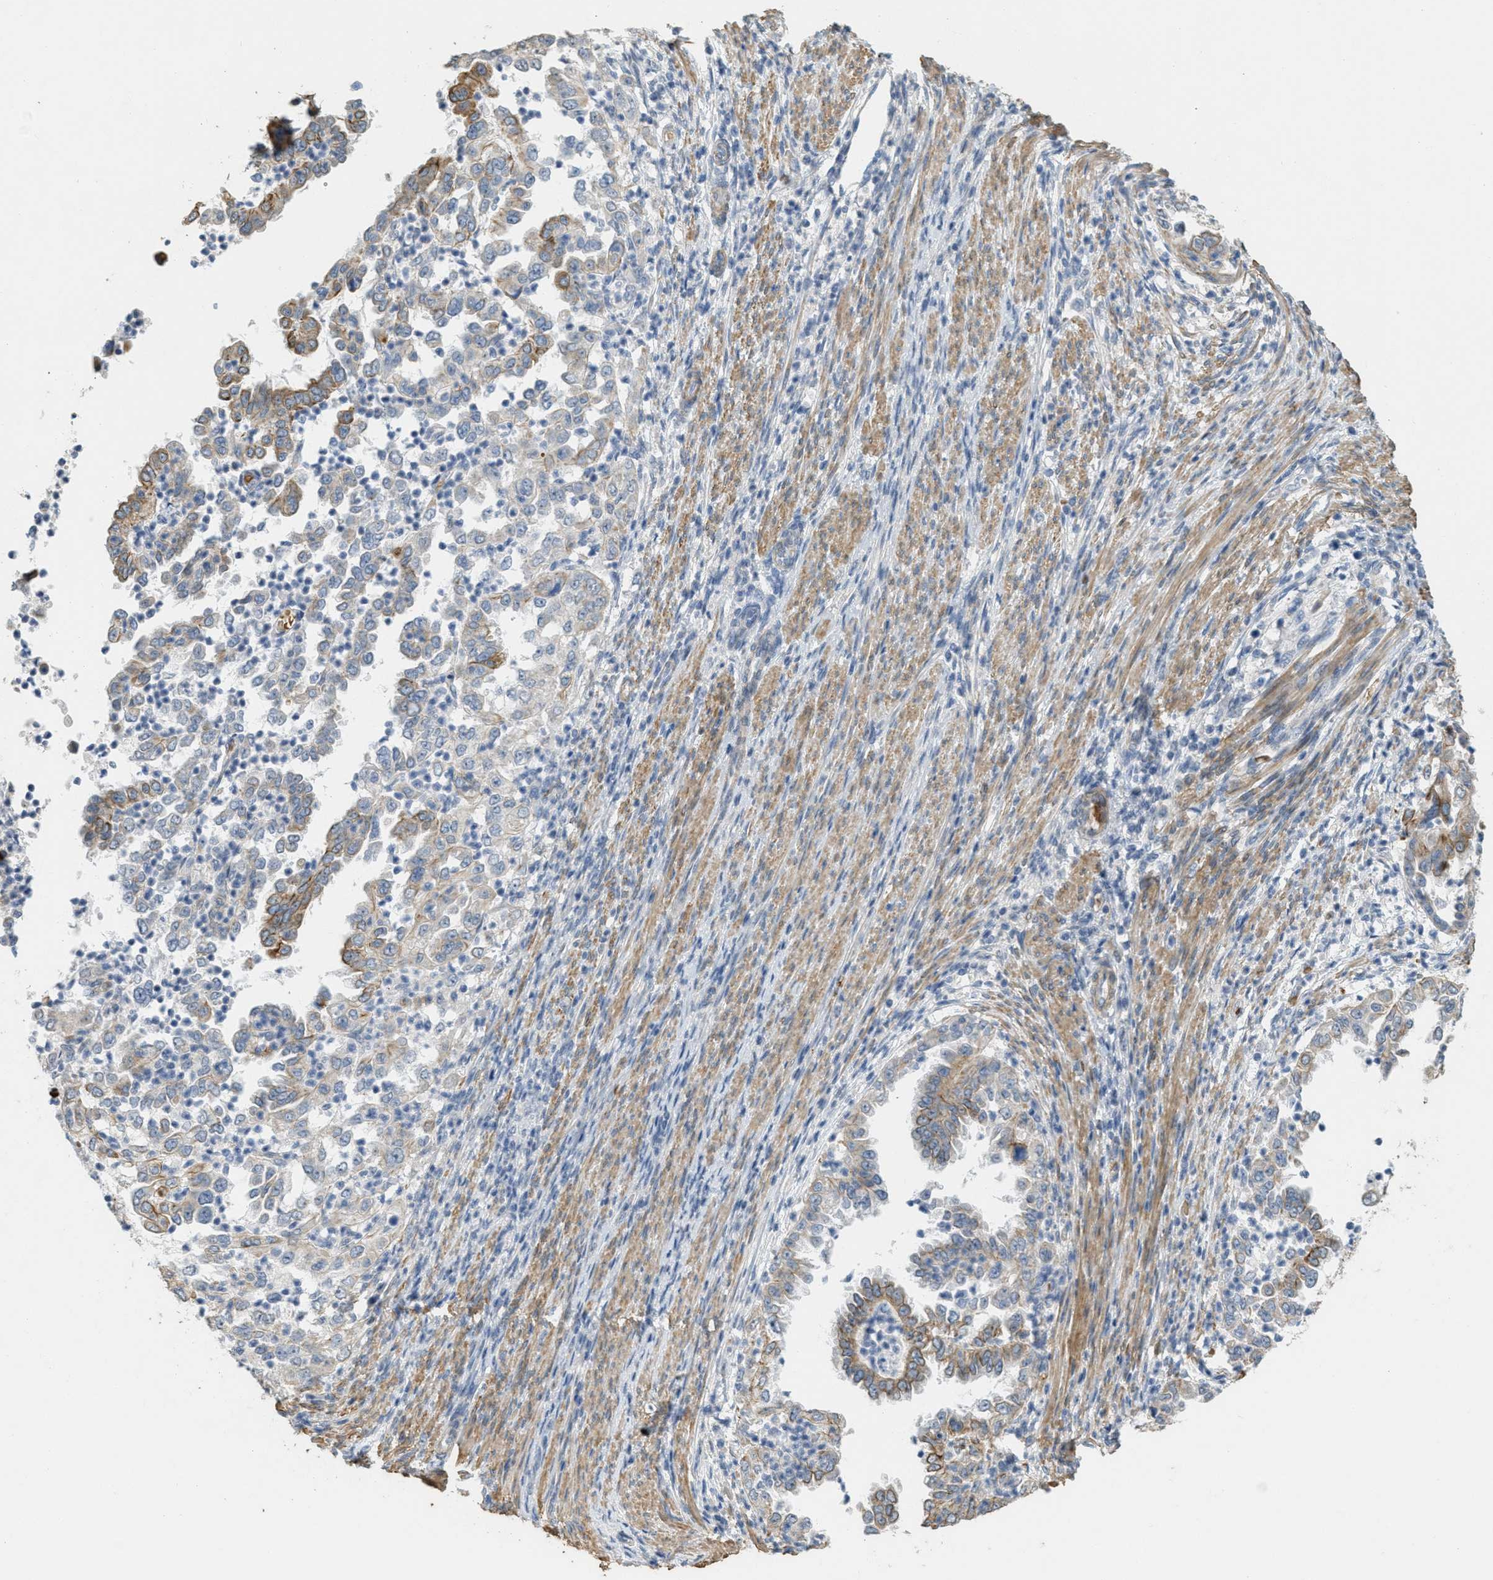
{"staining": {"intensity": "moderate", "quantity": "25%-75%", "location": "cytoplasmic/membranous"}, "tissue": "endometrial cancer", "cell_type": "Tumor cells", "image_type": "cancer", "snomed": [{"axis": "morphology", "description": "Adenocarcinoma, NOS"}, {"axis": "topography", "description": "Endometrium"}], "caption": "Human endometrial cancer (adenocarcinoma) stained with a brown dye demonstrates moderate cytoplasmic/membranous positive staining in approximately 25%-75% of tumor cells.", "gene": "MRS2", "patient": {"sex": "female", "age": 85}}